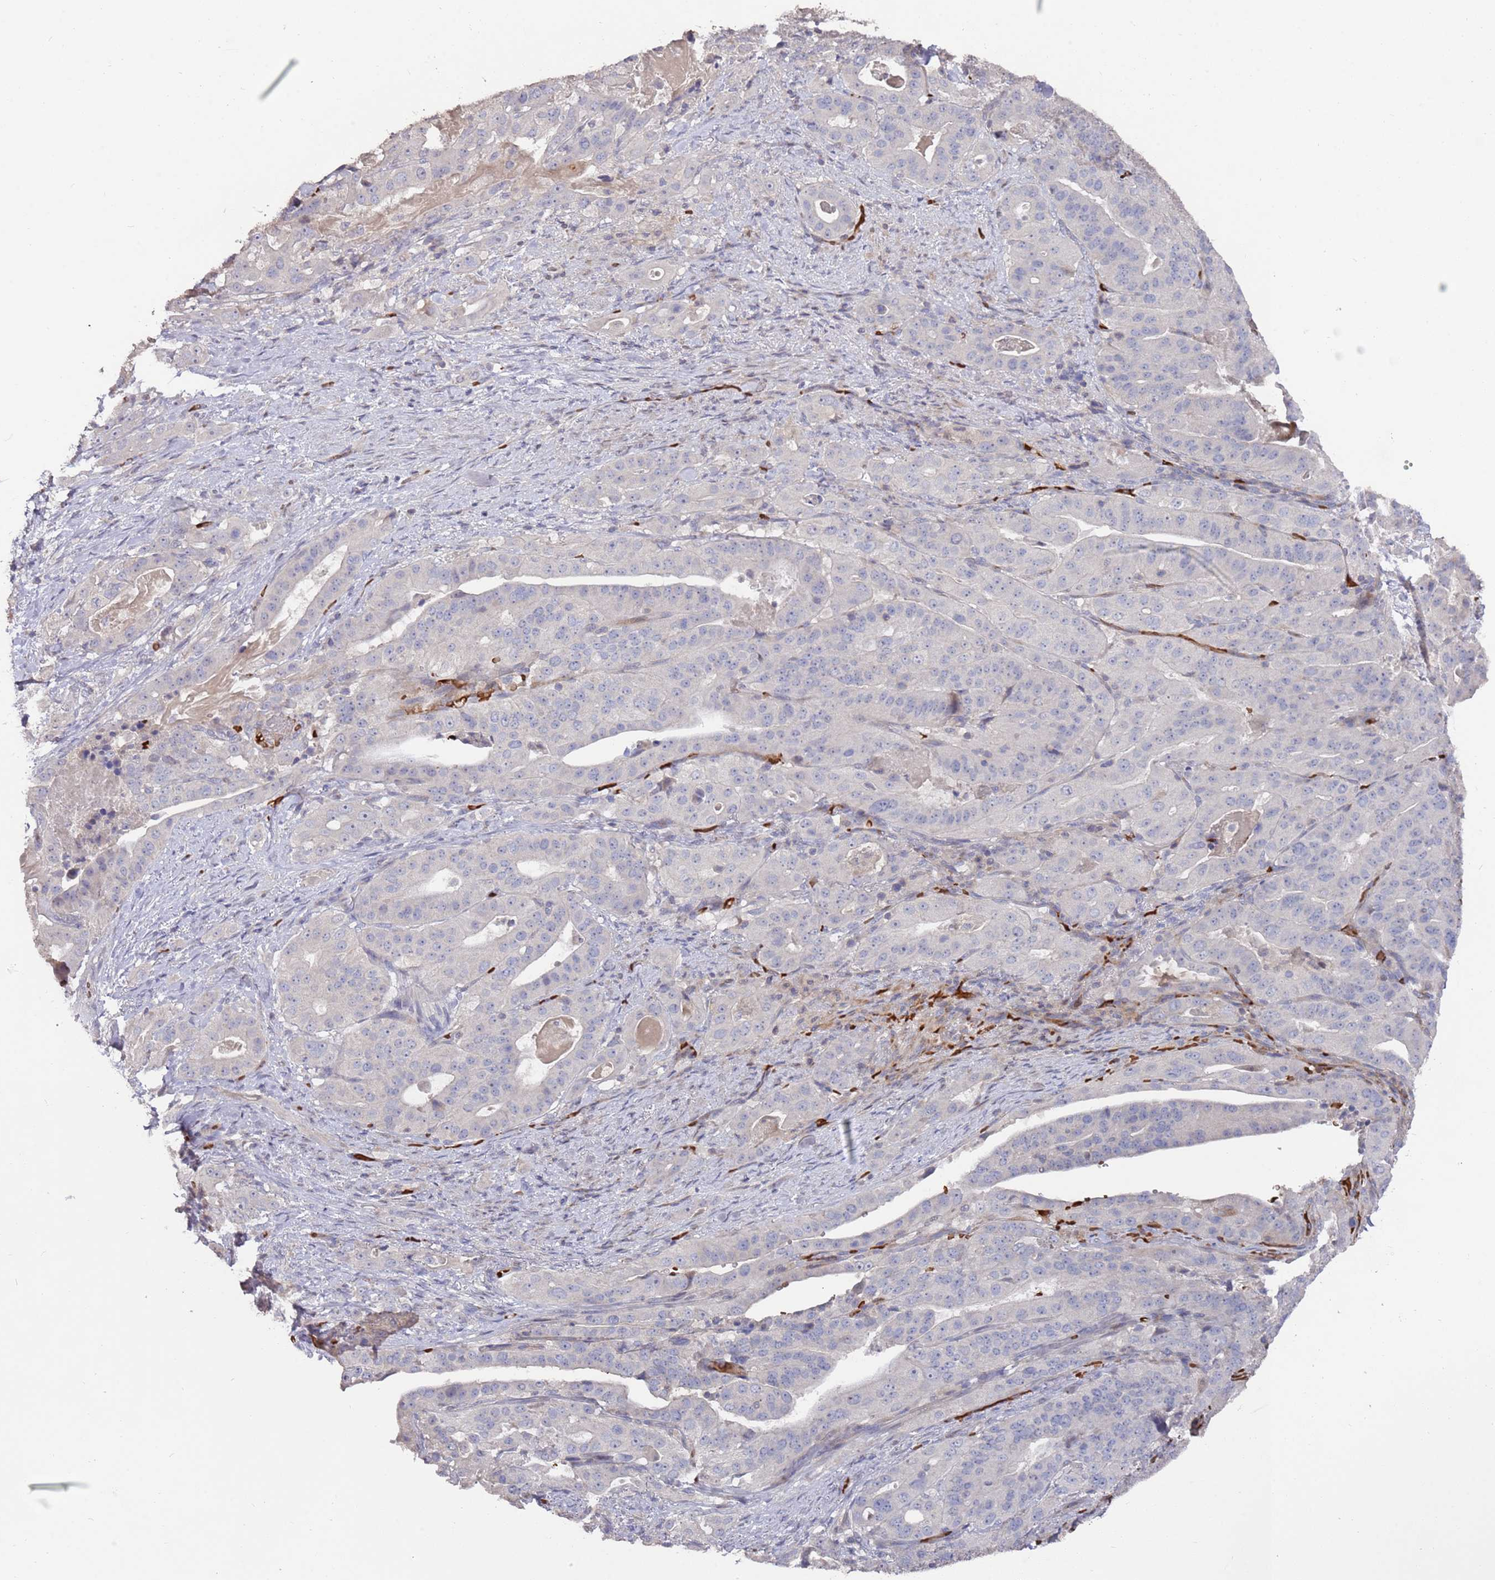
{"staining": {"intensity": "negative", "quantity": "none", "location": "none"}, "tissue": "stomach cancer", "cell_type": "Tumor cells", "image_type": "cancer", "snomed": [{"axis": "morphology", "description": "Adenocarcinoma, NOS"}, {"axis": "topography", "description": "Stomach"}], "caption": "A photomicrograph of adenocarcinoma (stomach) stained for a protein shows no brown staining in tumor cells.", "gene": "LACC1", "patient": {"sex": "male", "age": 48}}